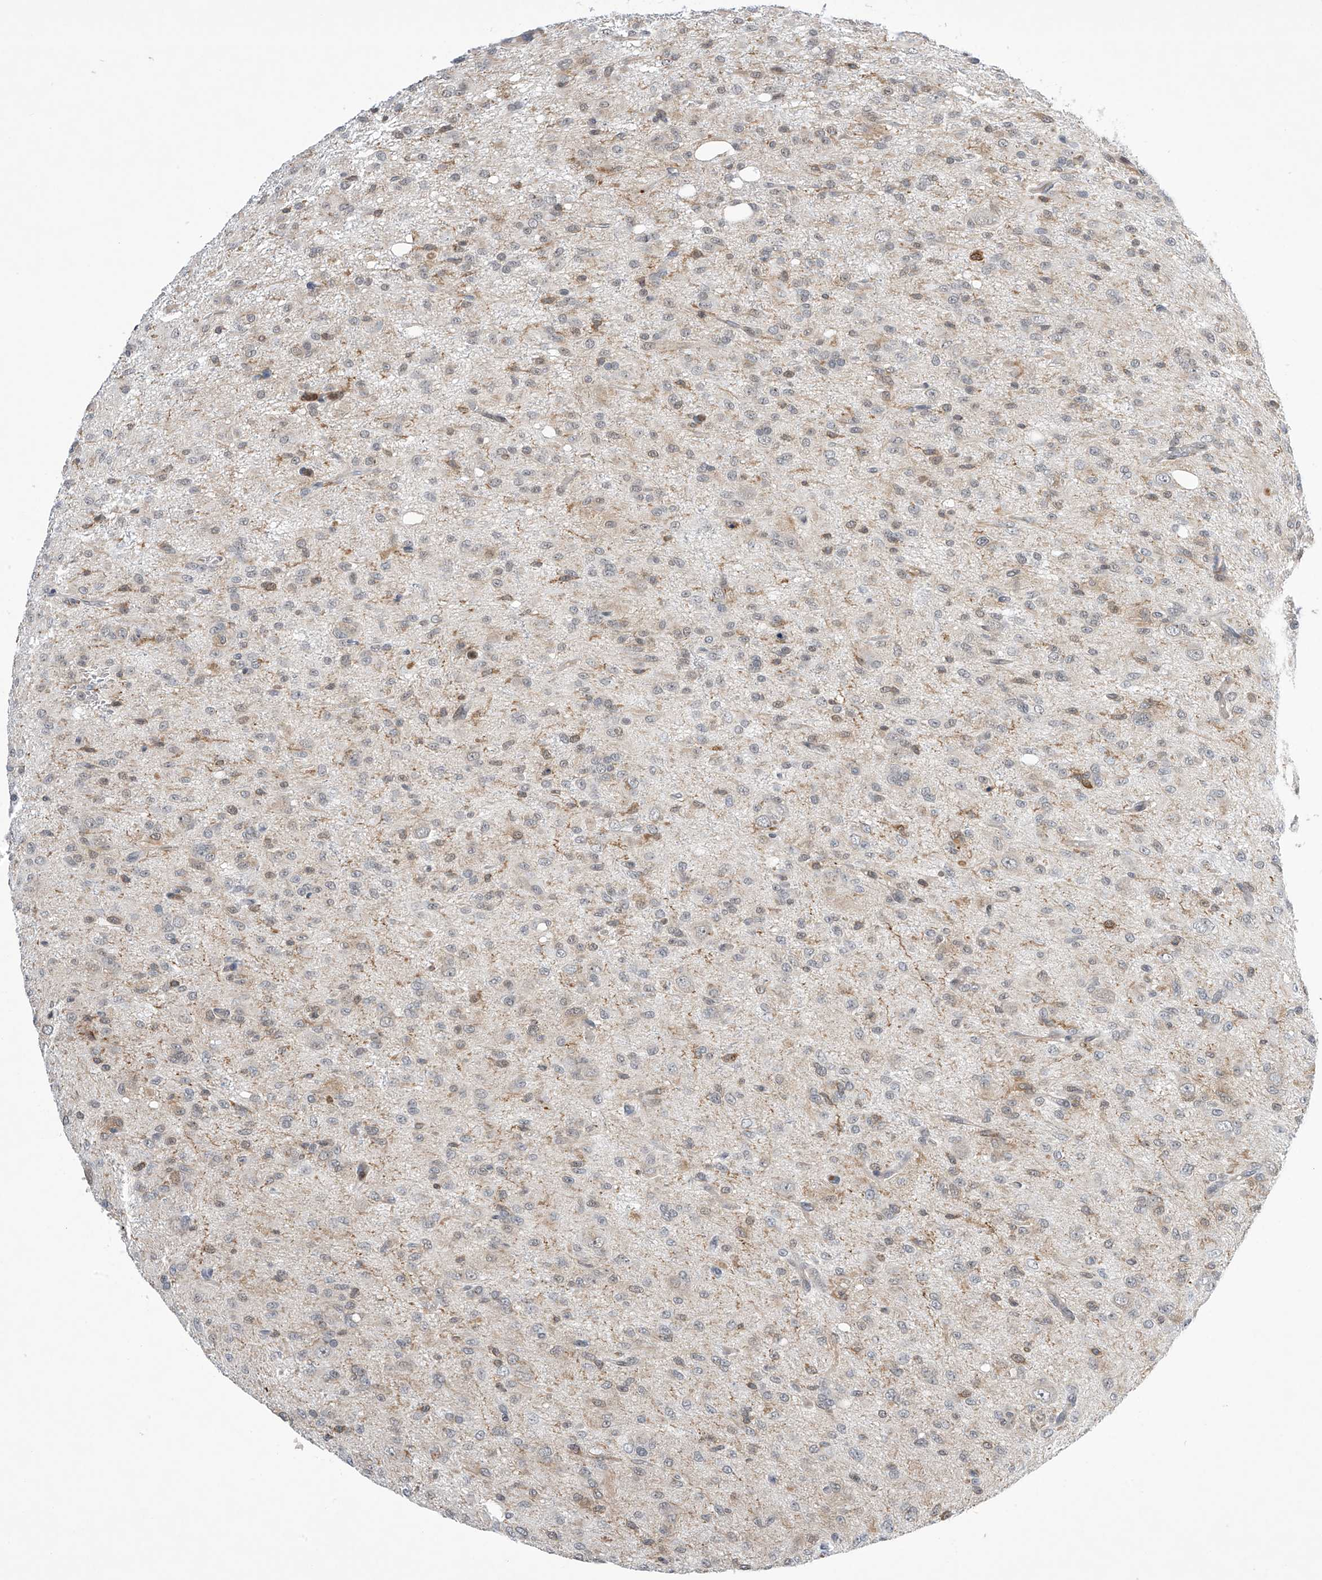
{"staining": {"intensity": "negative", "quantity": "none", "location": "none"}, "tissue": "glioma", "cell_type": "Tumor cells", "image_type": "cancer", "snomed": [{"axis": "morphology", "description": "Glioma, malignant, High grade"}, {"axis": "topography", "description": "Brain"}], "caption": "High power microscopy photomicrograph of an IHC micrograph of glioma, revealing no significant positivity in tumor cells. (DAB (3,3'-diaminobenzidine) IHC with hematoxylin counter stain).", "gene": "MSL3", "patient": {"sex": "female", "age": 59}}